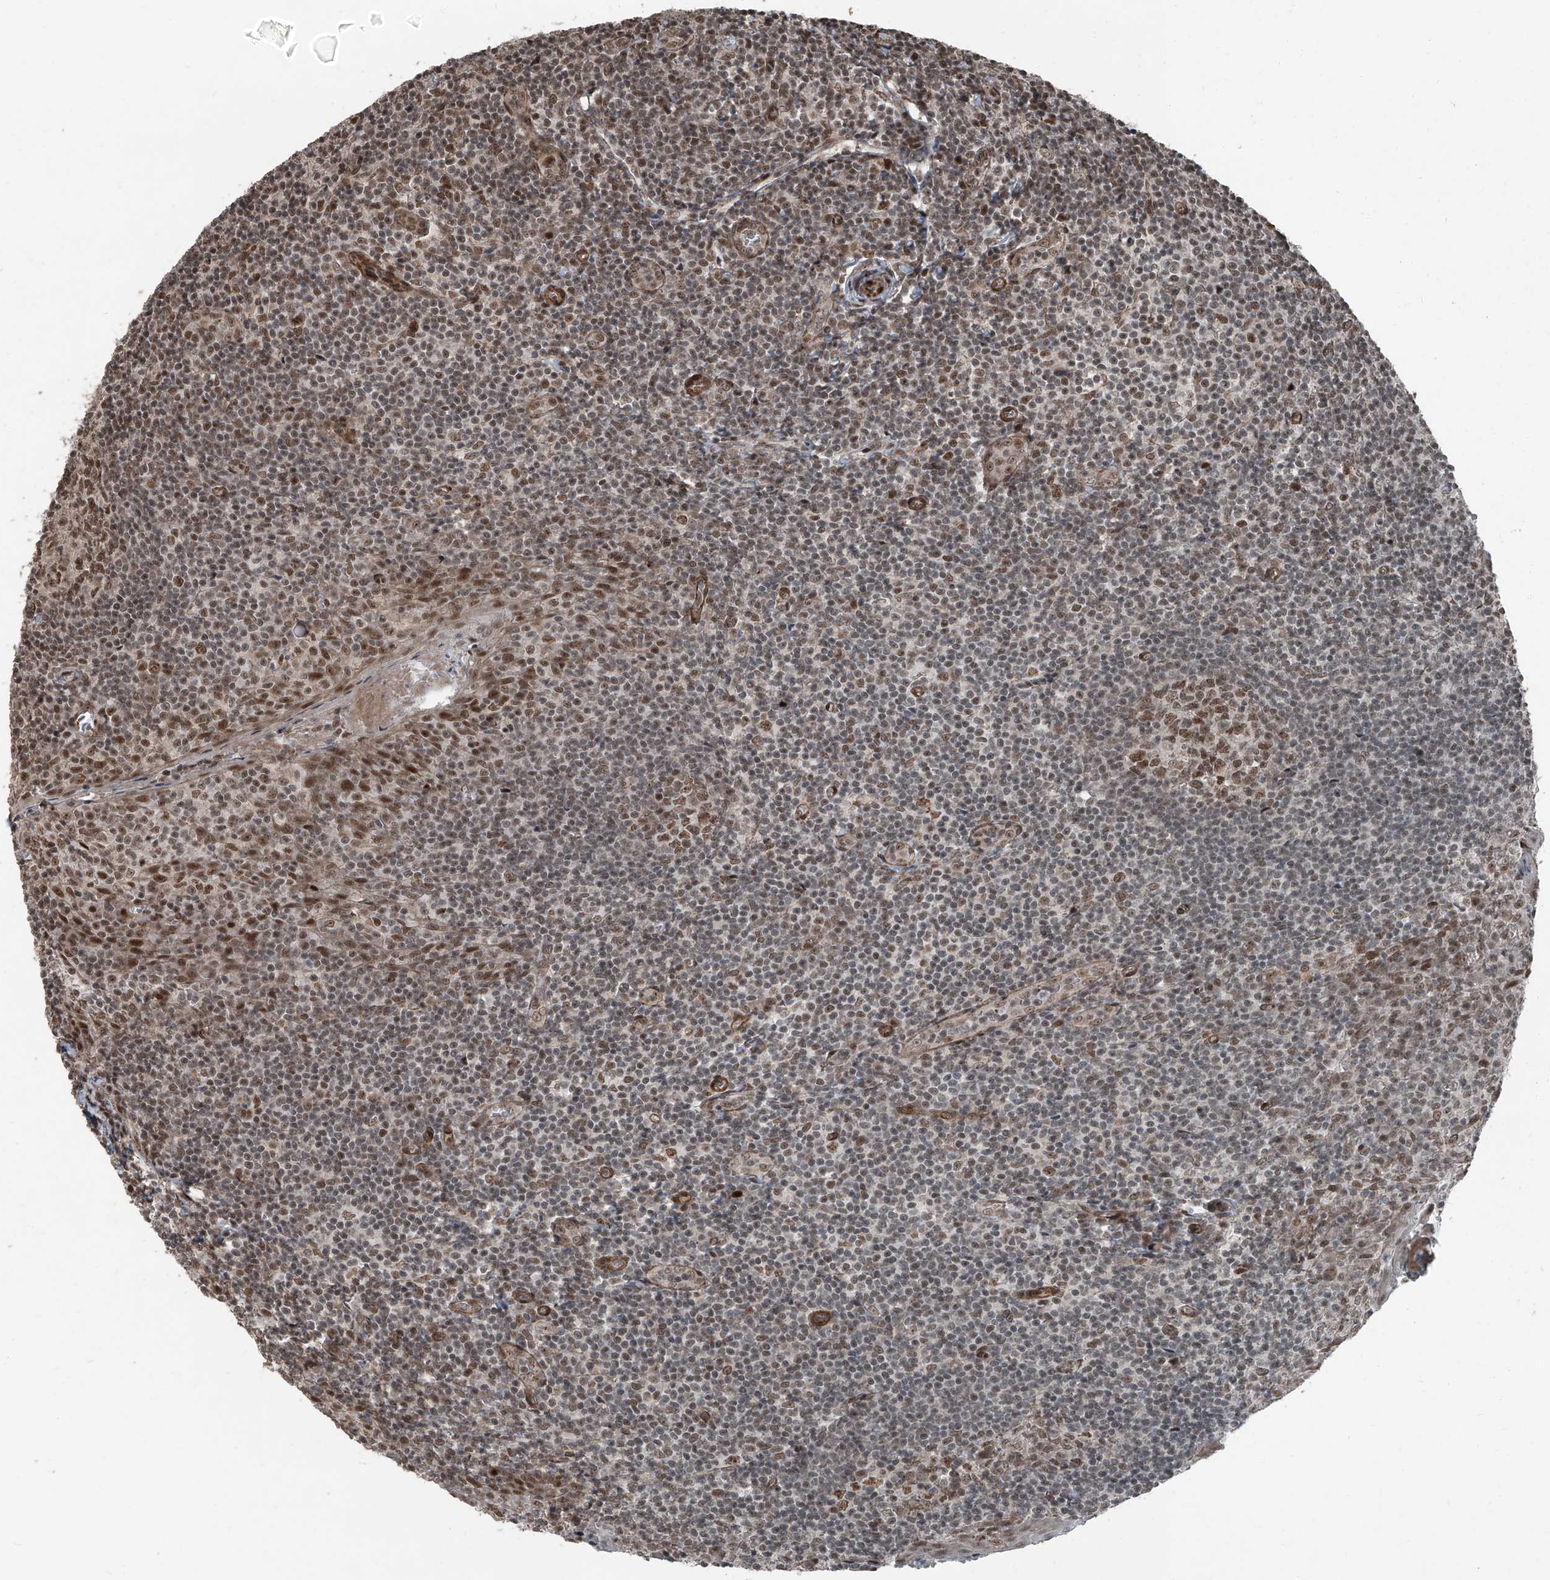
{"staining": {"intensity": "moderate", "quantity": ">75%", "location": "nuclear"}, "tissue": "tonsil", "cell_type": "Germinal center cells", "image_type": "normal", "snomed": [{"axis": "morphology", "description": "Normal tissue, NOS"}, {"axis": "topography", "description": "Tonsil"}], "caption": "Immunohistochemistry (IHC) histopathology image of normal tonsil stained for a protein (brown), which demonstrates medium levels of moderate nuclear staining in approximately >75% of germinal center cells.", "gene": "ZNF570", "patient": {"sex": "male", "age": 27}}